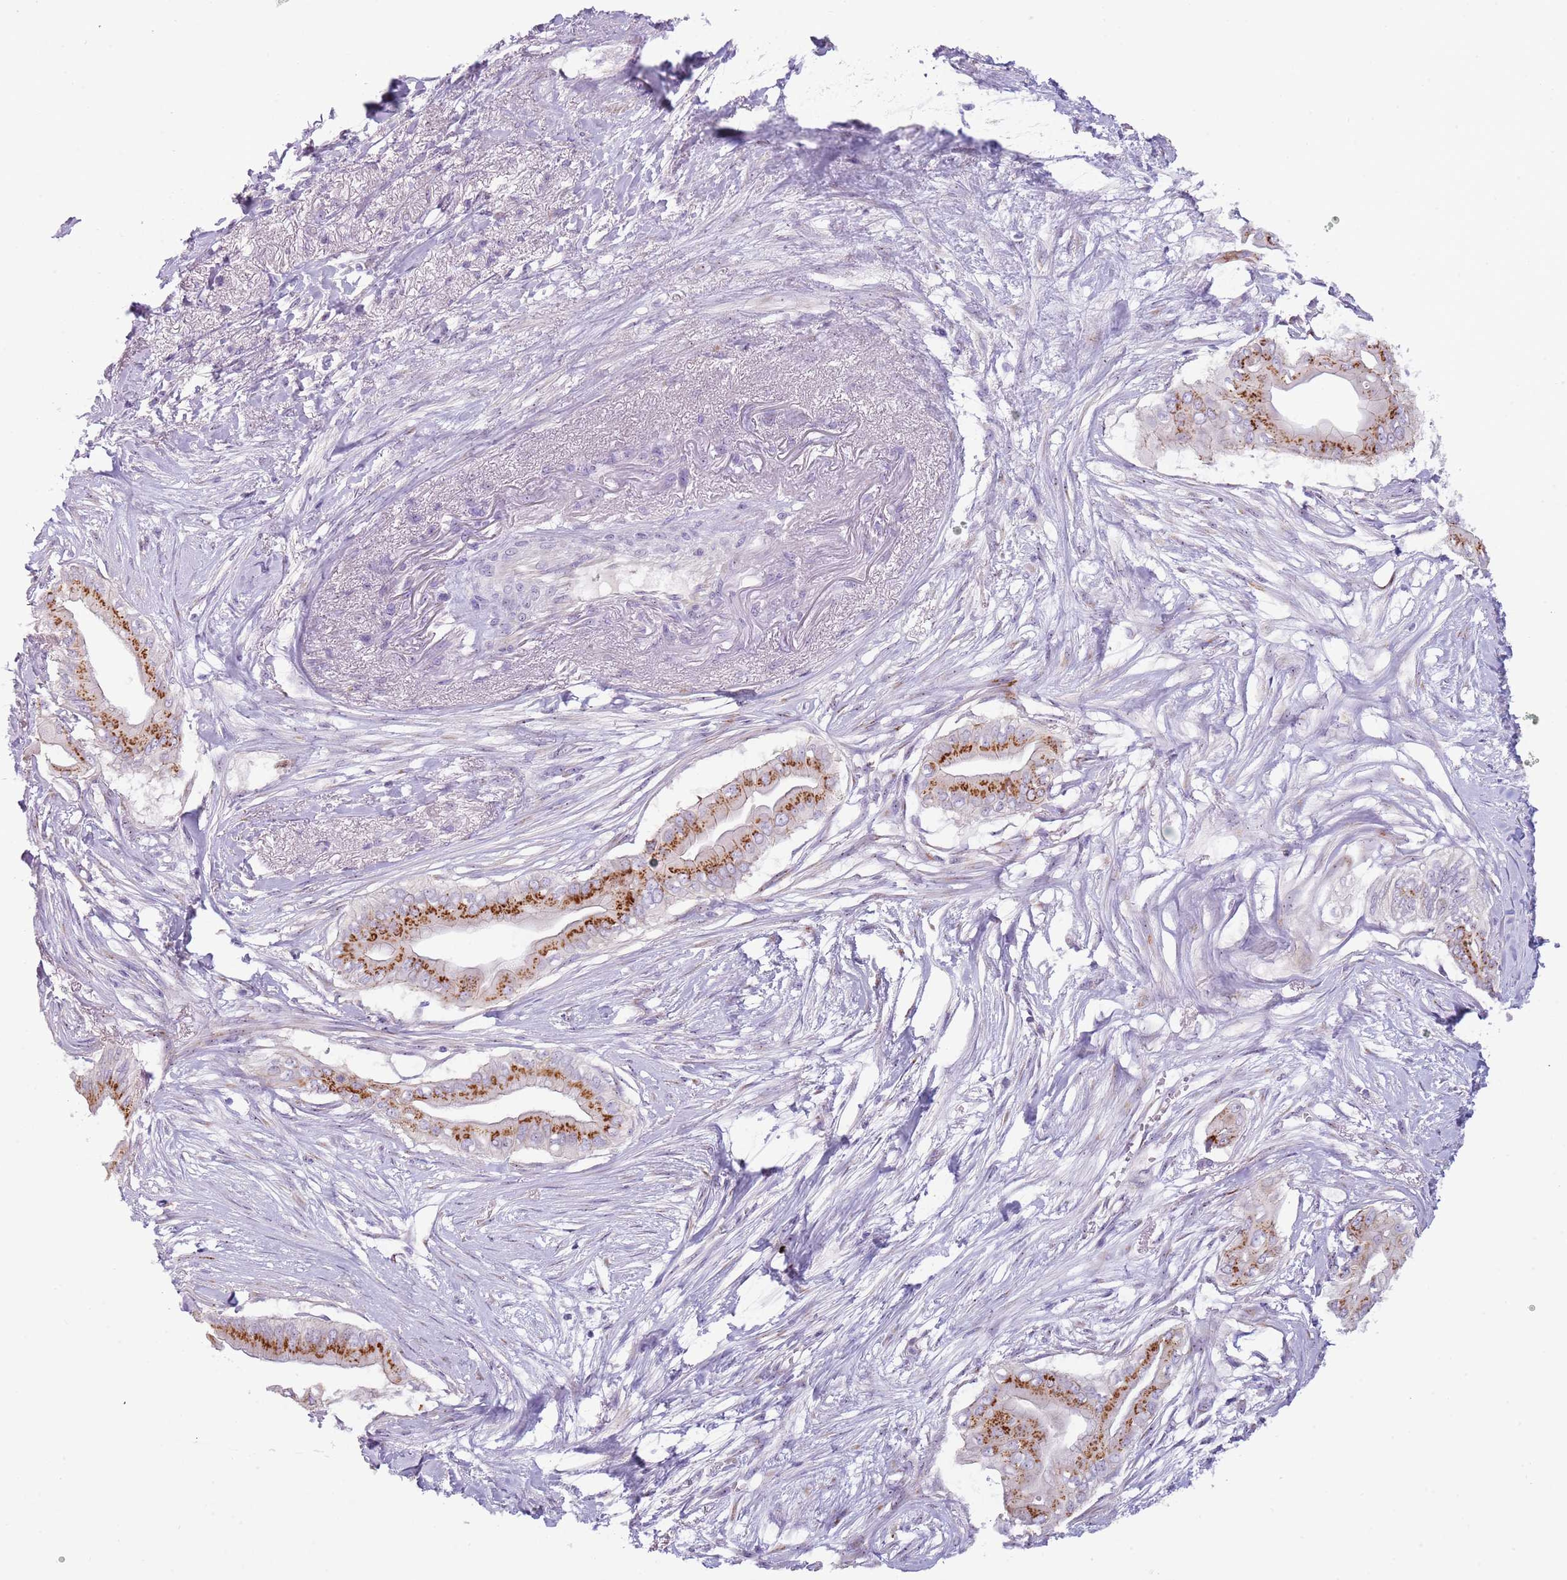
{"staining": {"intensity": "strong", "quantity": "25%-75%", "location": "cytoplasmic/membranous"}, "tissue": "pancreatic cancer", "cell_type": "Tumor cells", "image_type": "cancer", "snomed": [{"axis": "morphology", "description": "Adenocarcinoma, NOS"}, {"axis": "topography", "description": "Pancreas"}], "caption": "DAB (3,3'-diaminobenzidine) immunohistochemical staining of human pancreatic adenocarcinoma displays strong cytoplasmic/membranous protein positivity in about 25%-75% of tumor cells.", "gene": "NBPF6", "patient": {"sex": "male", "age": 71}}